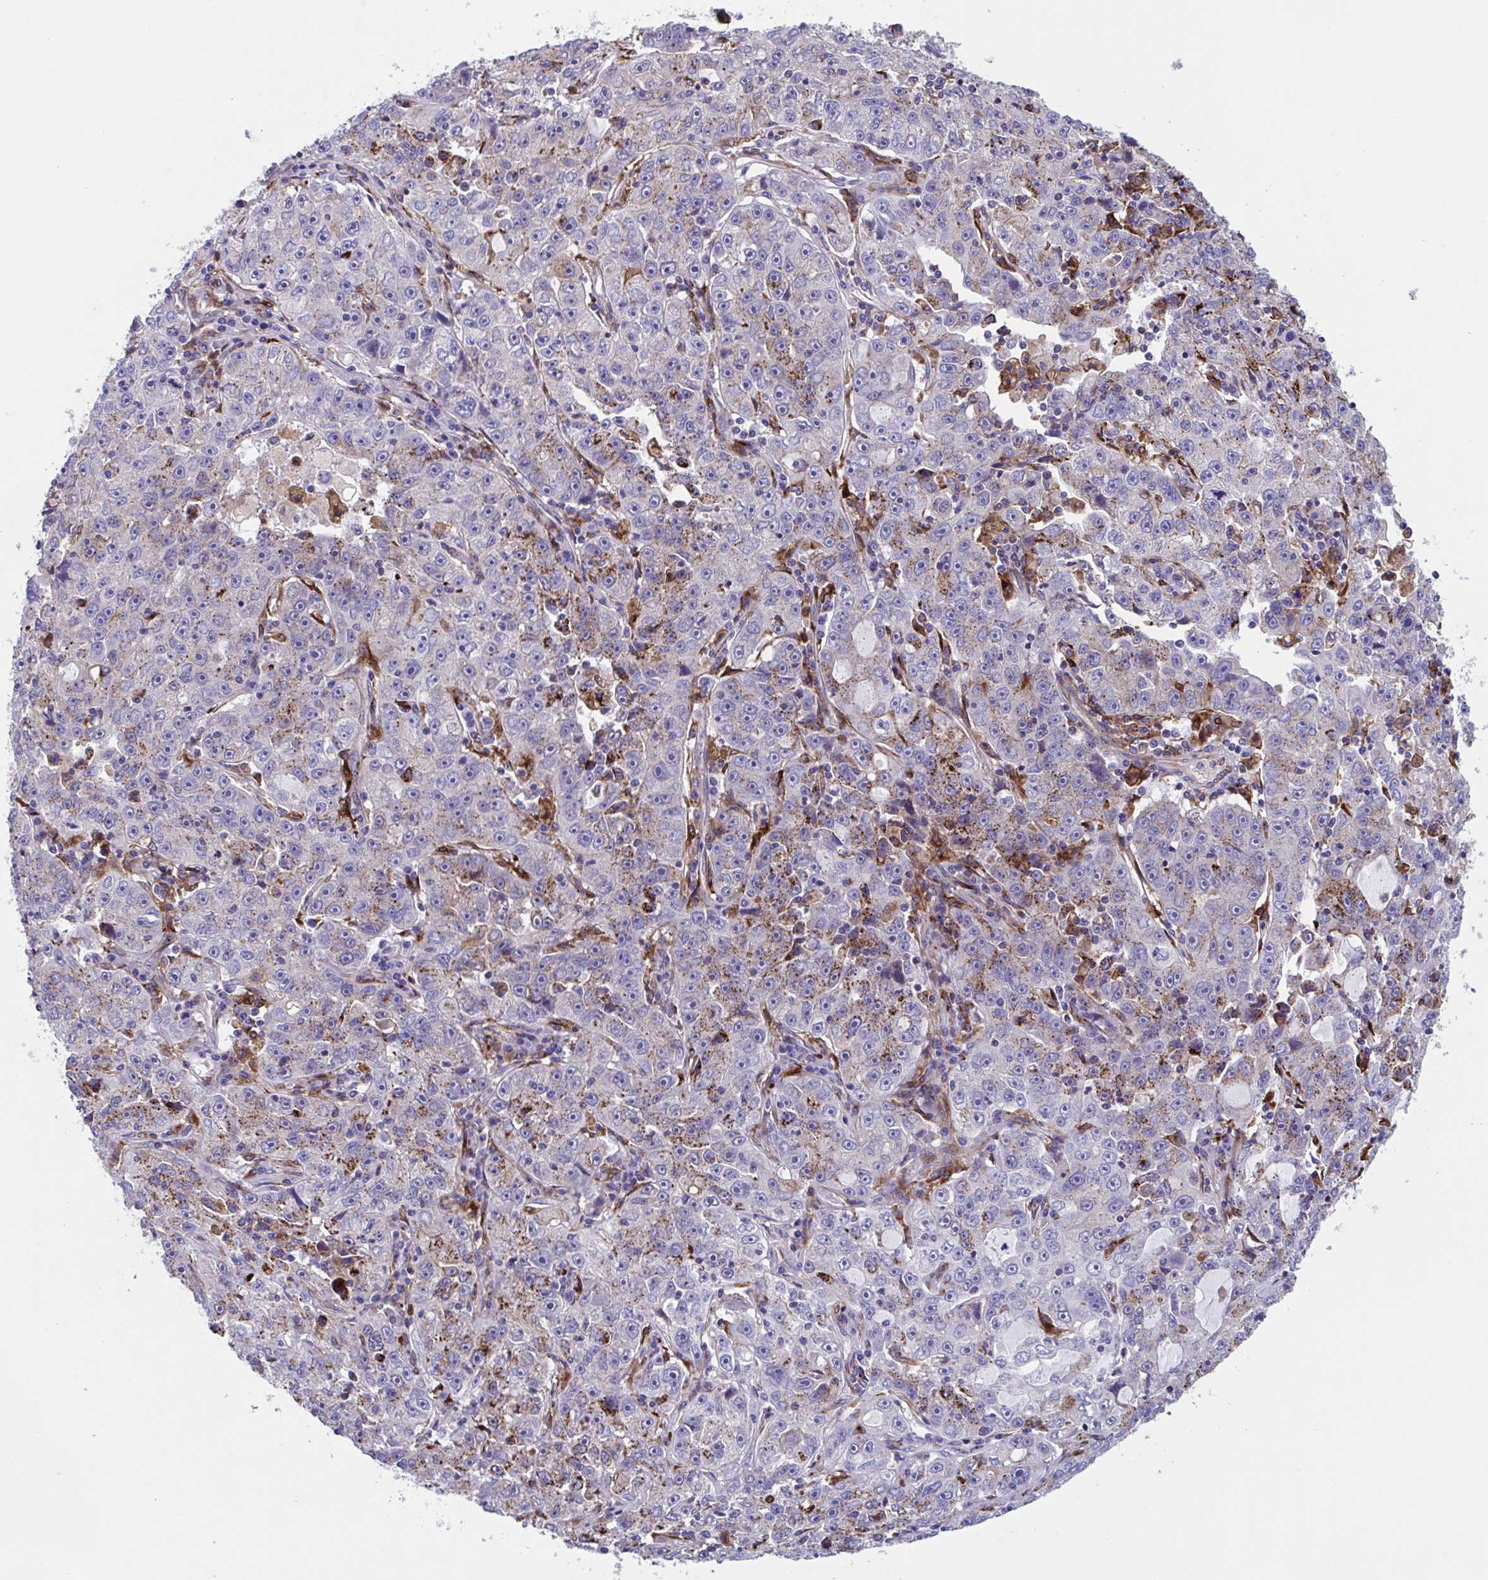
{"staining": {"intensity": "moderate", "quantity": "<25%", "location": "cytoplasmic/membranous"}, "tissue": "lung cancer", "cell_type": "Tumor cells", "image_type": "cancer", "snomed": [{"axis": "morphology", "description": "Normal morphology"}, {"axis": "morphology", "description": "Adenocarcinoma, NOS"}, {"axis": "topography", "description": "Lymph node"}, {"axis": "topography", "description": "Lung"}], "caption": "Immunohistochemical staining of human lung adenocarcinoma shows low levels of moderate cytoplasmic/membranous staining in about <25% of tumor cells. Nuclei are stained in blue.", "gene": "RFK", "patient": {"sex": "female", "age": 57}}